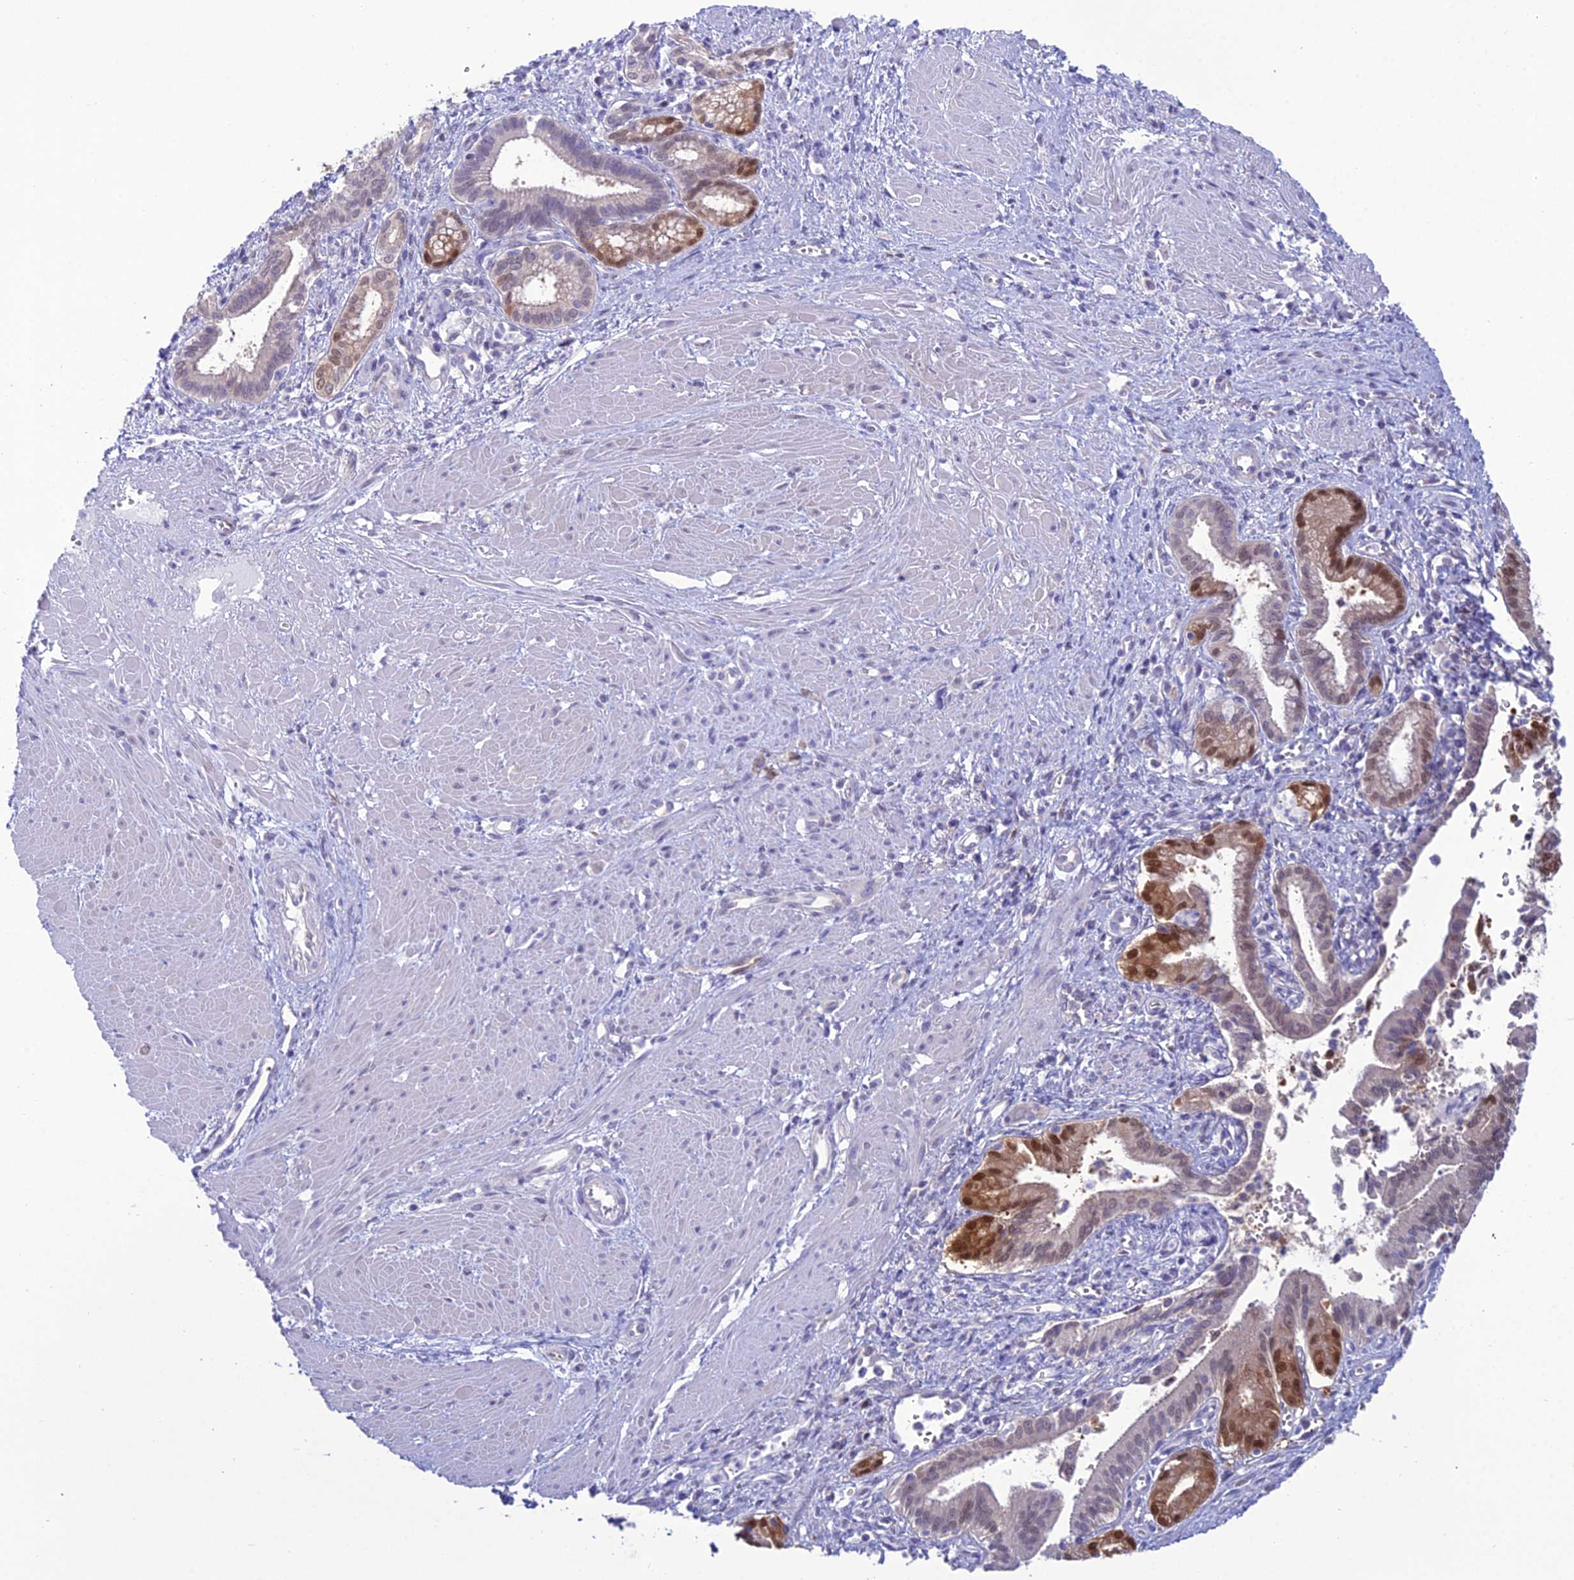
{"staining": {"intensity": "moderate", "quantity": "<25%", "location": "cytoplasmic/membranous,nuclear"}, "tissue": "pancreatic cancer", "cell_type": "Tumor cells", "image_type": "cancer", "snomed": [{"axis": "morphology", "description": "Adenocarcinoma, NOS"}, {"axis": "topography", "description": "Pancreas"}], "caption": "Protein staining of adenocarcinoma (pancreatic) tissue reveals moderate cytoplasmic/membranous and nuclear staining in approximately <25% of tumor cells.", "gene": "GNPNAT1", "patient": {"sex": "male", "age": 78}}